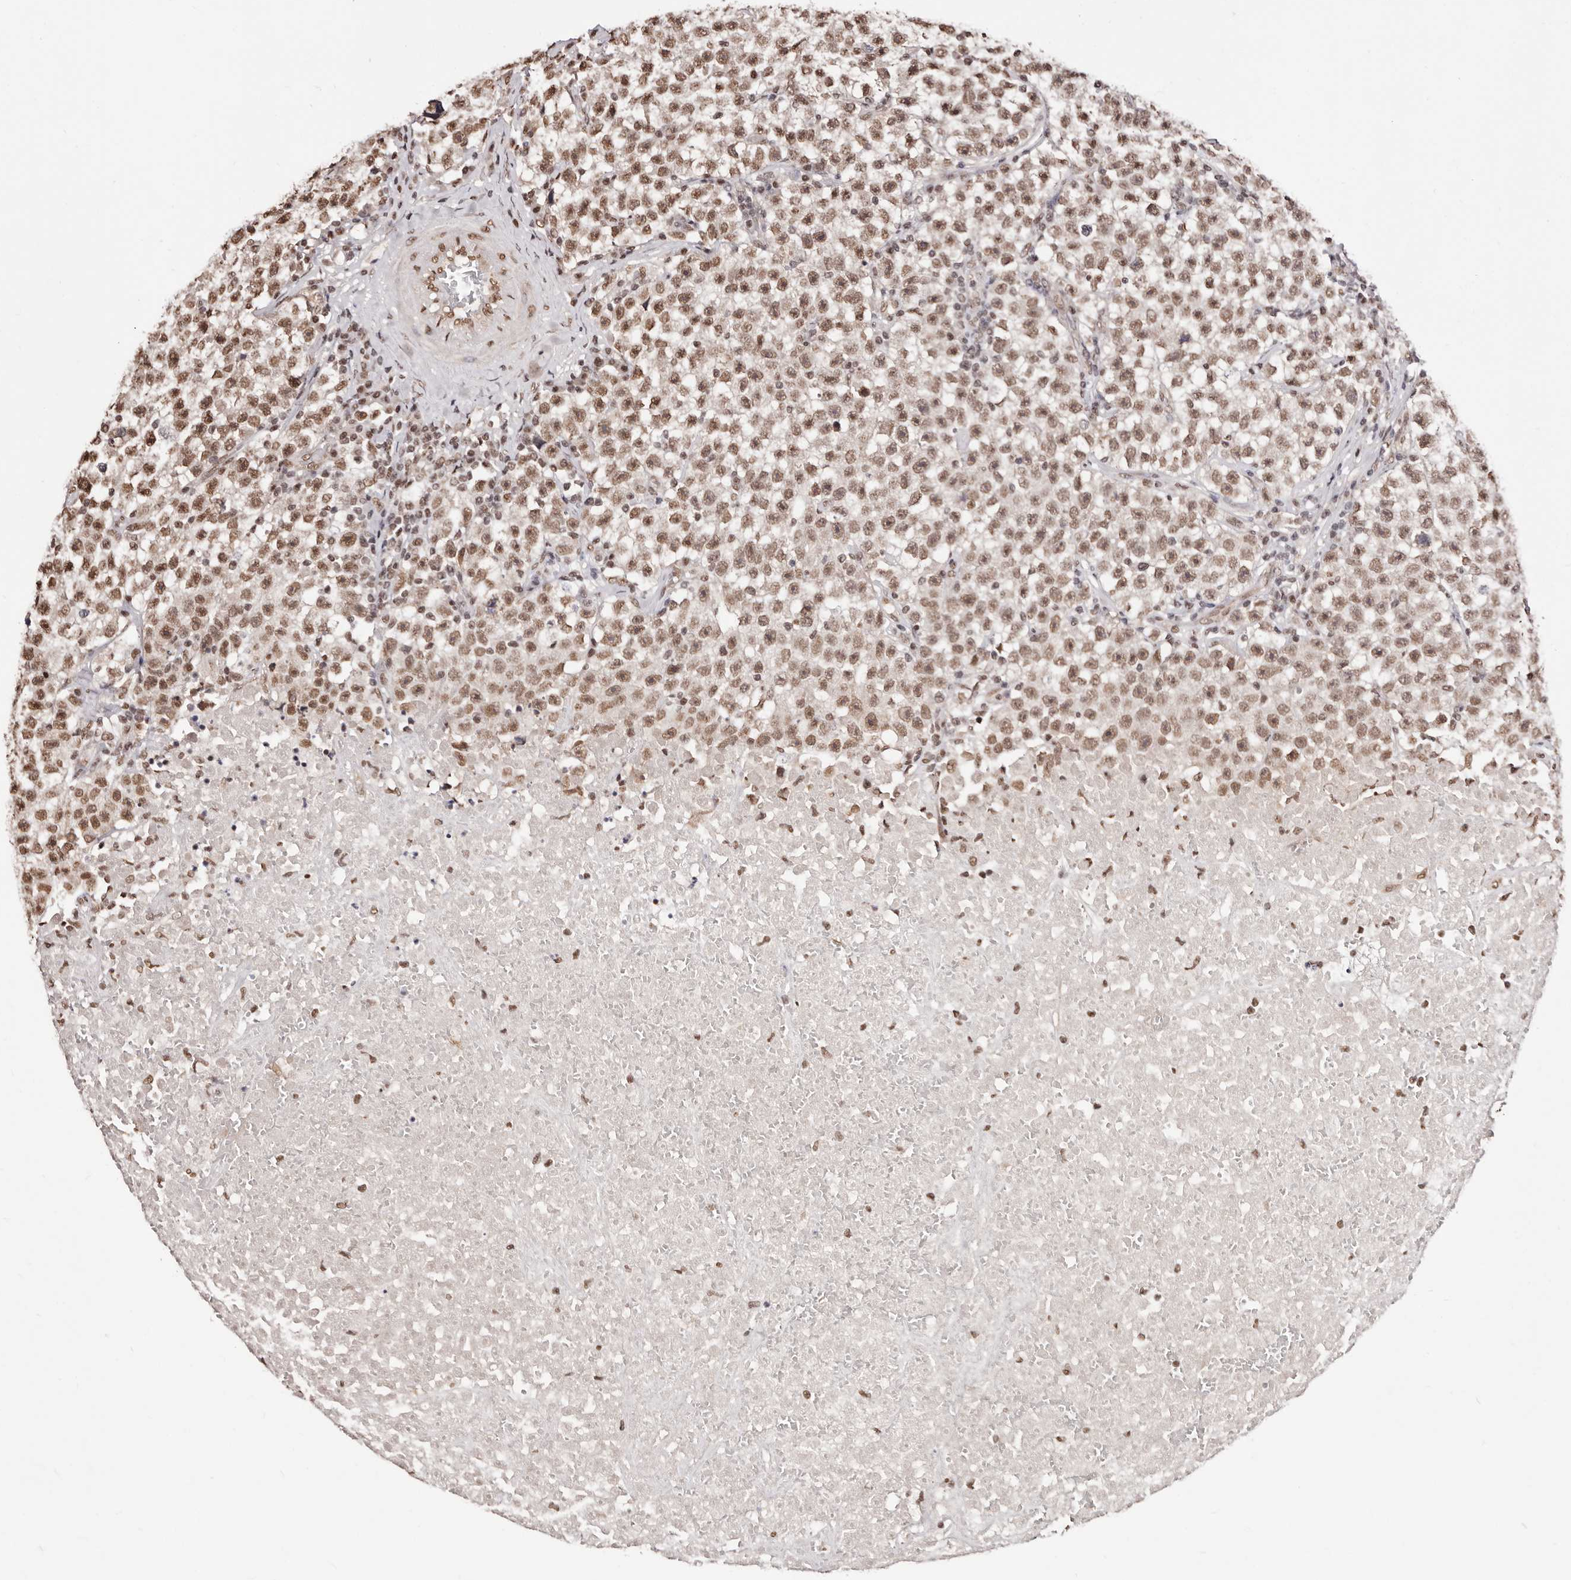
{"staining": {"intensity": "moderate", "quantity": ">75%", "location": "nuclear"}, "tissue": "testis cancer", "cell_type": "Tumor cells", "image_type": "cancer", "snomed": [{"axis": "morphology", "description": "Seminoma, NOS"}, {"axis": "topography", "description": "Testis"}], "caption": "An image showing moderate nuclear positivity in about >75% of tumor cells in testis cancer (seminoma), as visualized by brown immunohistochemical staining.", "gene": "BICRAL", "patient": {"sex": "male", "age": 22}}